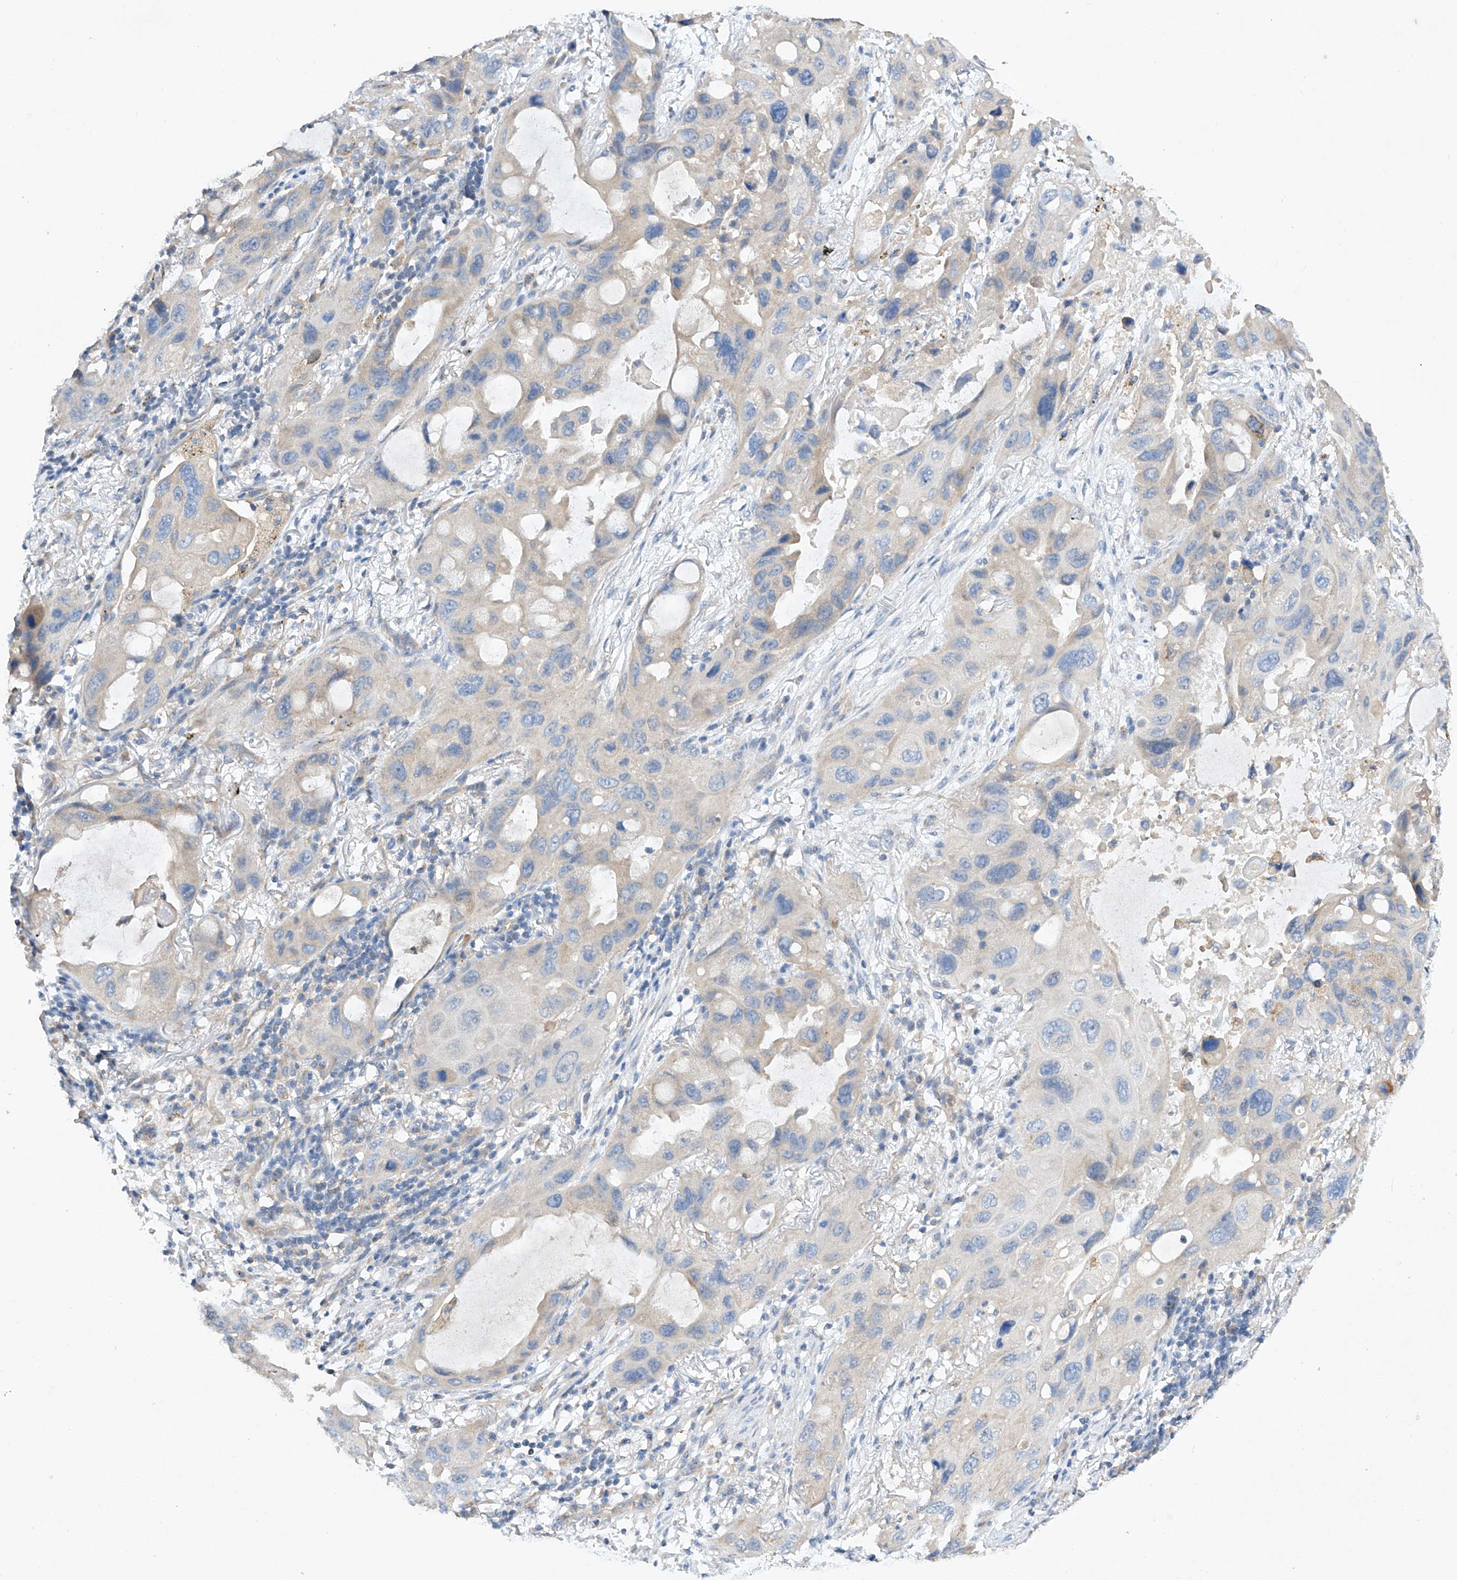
{"staining": {"intensity": "negative", "quantity": "none", "location": "none"}, "tissue": "lung cancer", "cell_type": "Tumor cells", "image_type": "cancer", "snomed": [{"axis": "morphology", "description": "Squamous cell carcinoma, NOS"}, {"axis": "topography", "description": "Lung"}], "caption": "Tumor cells are negative for brown protein staining in lung squamous cell carcinoma. The staining is performed using DAB brown chromogen with nuclei counter-stained in using hematoxylin.", "gene": "AMD1", "patient": {"sex": "female", "age": 73}}